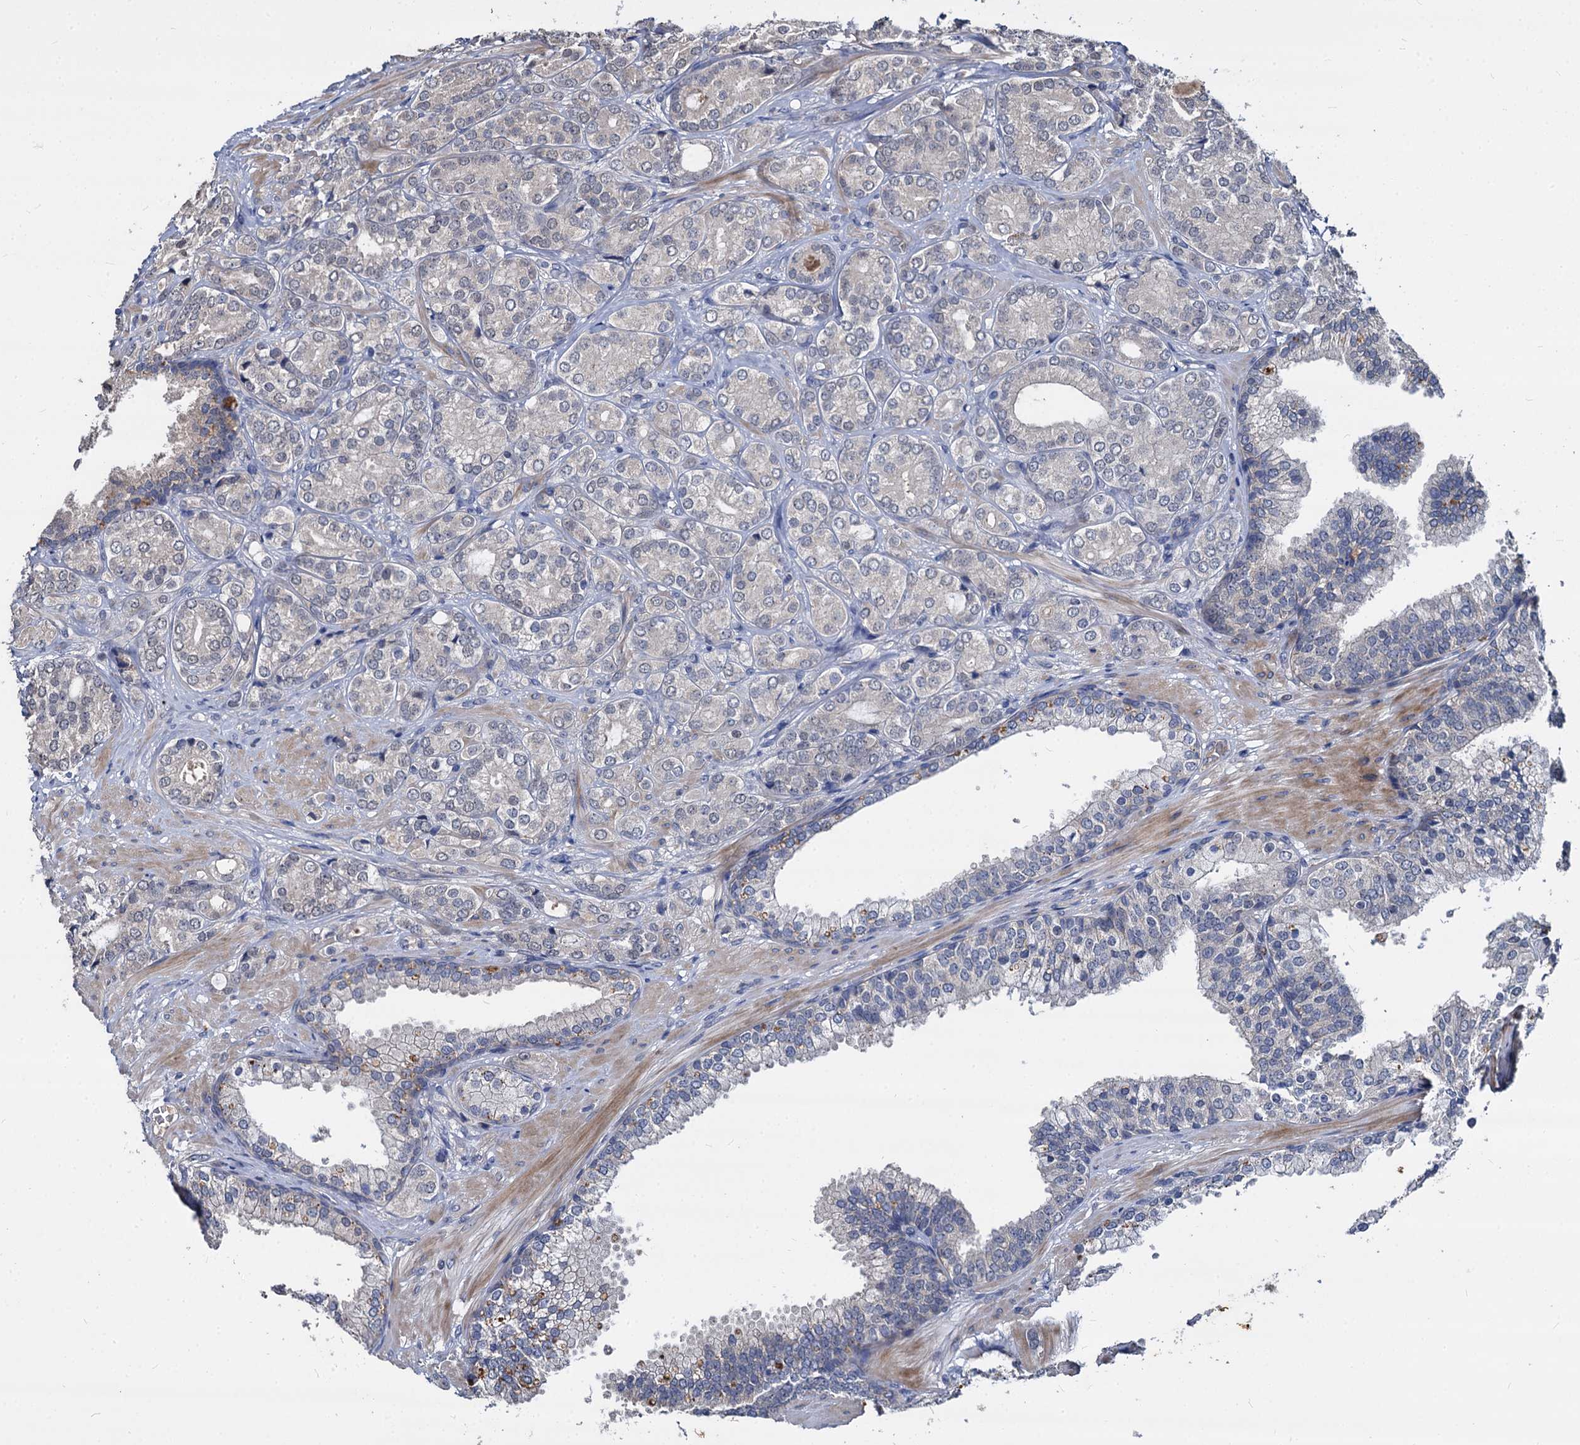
{"staining": {"intensity": "negative", "quantity": "none", "location": "none"}, "tissue": "prostate cancer", "cell_type": "Tumor cells", "image_type": "cancer", "snomed": [{"axis": "morphology", "description": "Adenocarcinoma, High grade"}, {"axis": "topography", "description": "Prostate"}], "caption": "The micrograph displays no significant staining in tumor cells of adenocarcinoma (high-grade) (prostate).", "gene": "CCDC184", "patient": {"sex": "male", "age": 60}}